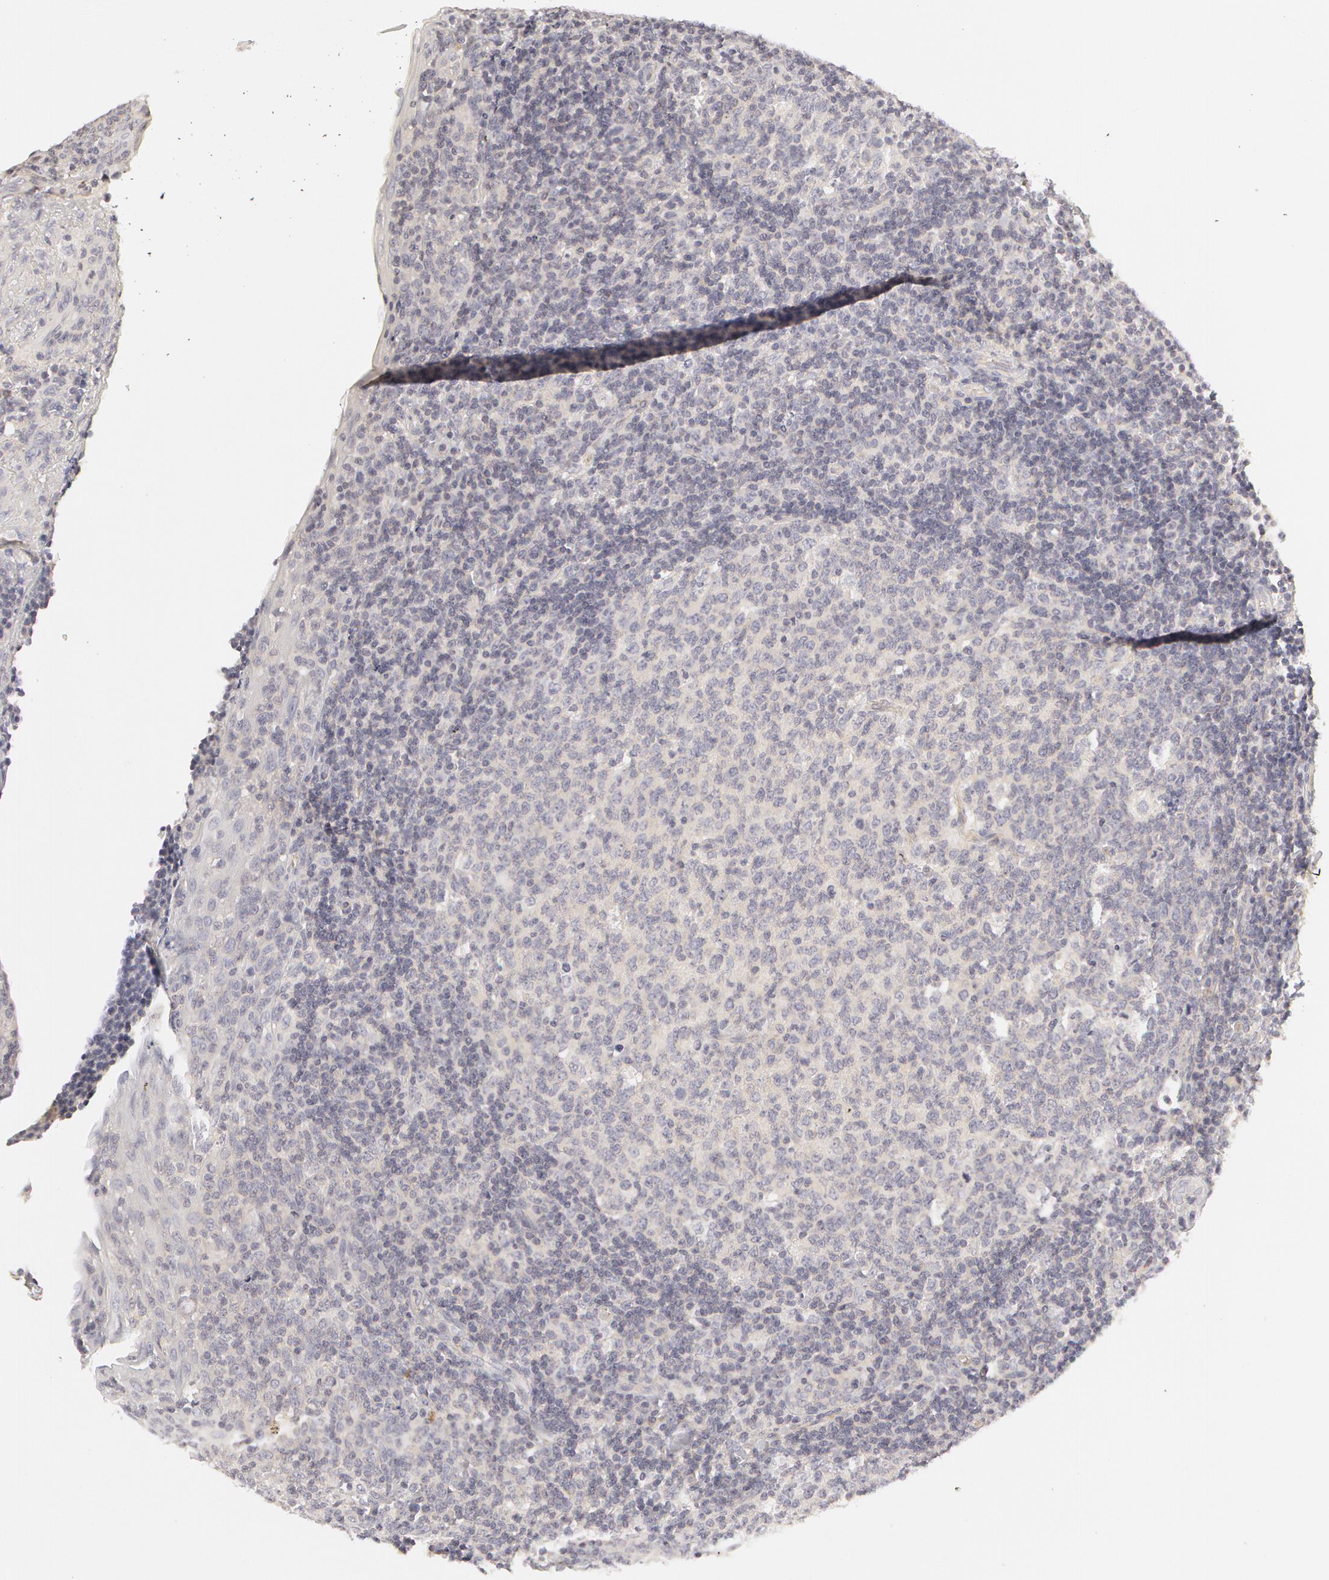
{"staining": {"intensity": "negative", "quantity": "none", "location": "none"}, "tissue": "tonsil", "cell_type": "Germinal center cells", "image_type": "normal", "snomed": [{"axis": "morphology", "description": "Normal tissue, NOS"}, {"axis": "topography", "description": "Tonsil"}], "caption": "Photomicrograph shows no protein positivity in germinal center cells of unremarkable tonsil.", "gene": "ABCB1", "patient": {"sex": "female", "age": 3}}